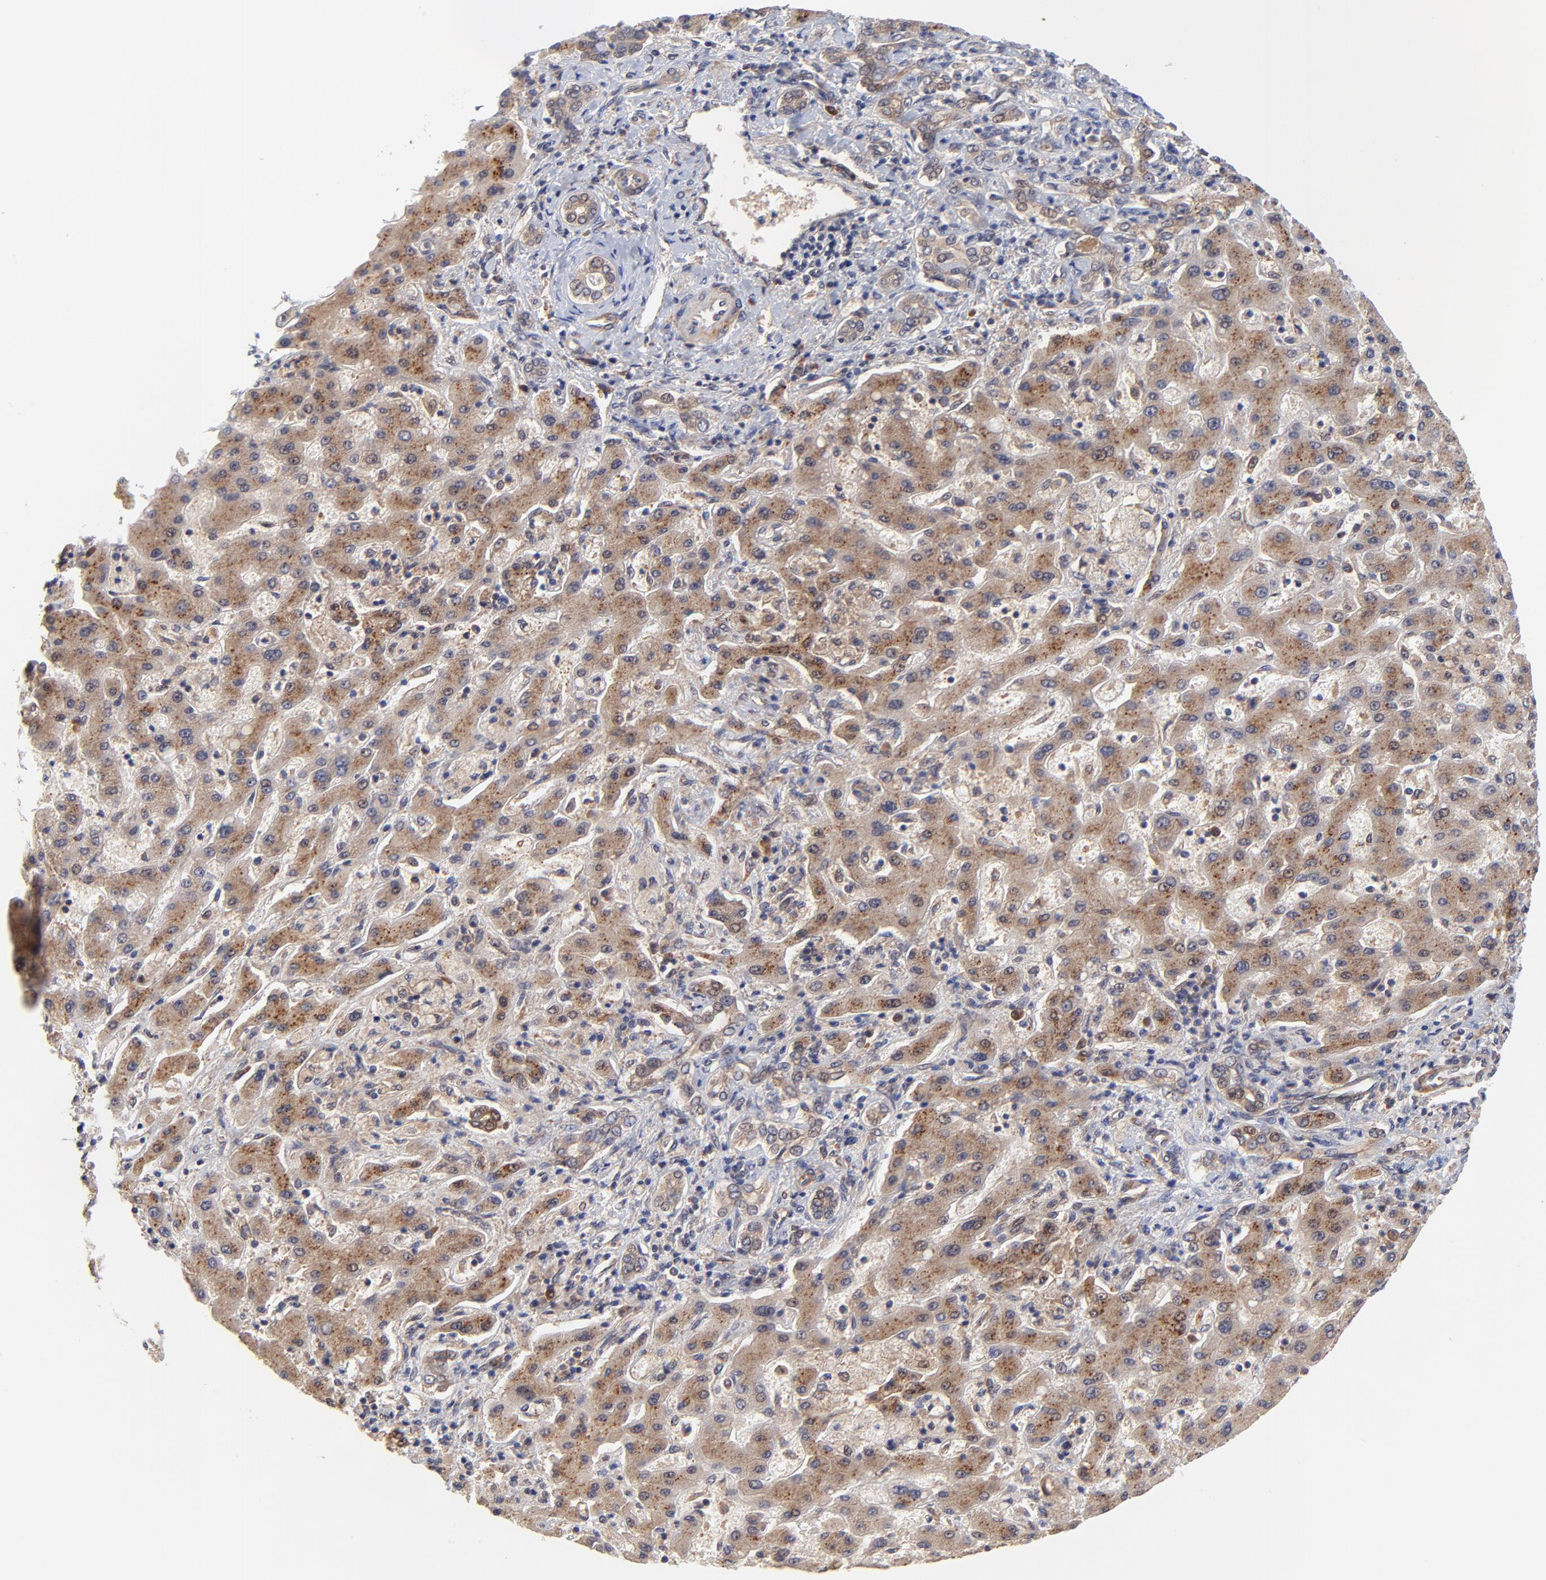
{"staining": {"intensity": "moderate", "quantity": ">75%", "location": "cytoplasmic/membranous"}, "tissue": "liver cancer", "cell_type": "Tumor cells", "image_type": "cancer", "snomed": [{"axis": "morphology", "description": "Cholangiocarcinoma"}, {"axis": "topography", "description": "Liver"}], "caption": "There is medium levels of moderate cytoplasmic/membranous expression in tumor cells of liver cancer, as demonstrated by immunohistochemical staining (brown color).", "gene": "TXNL1", "patient": {"sex": "male", "age": 50}}